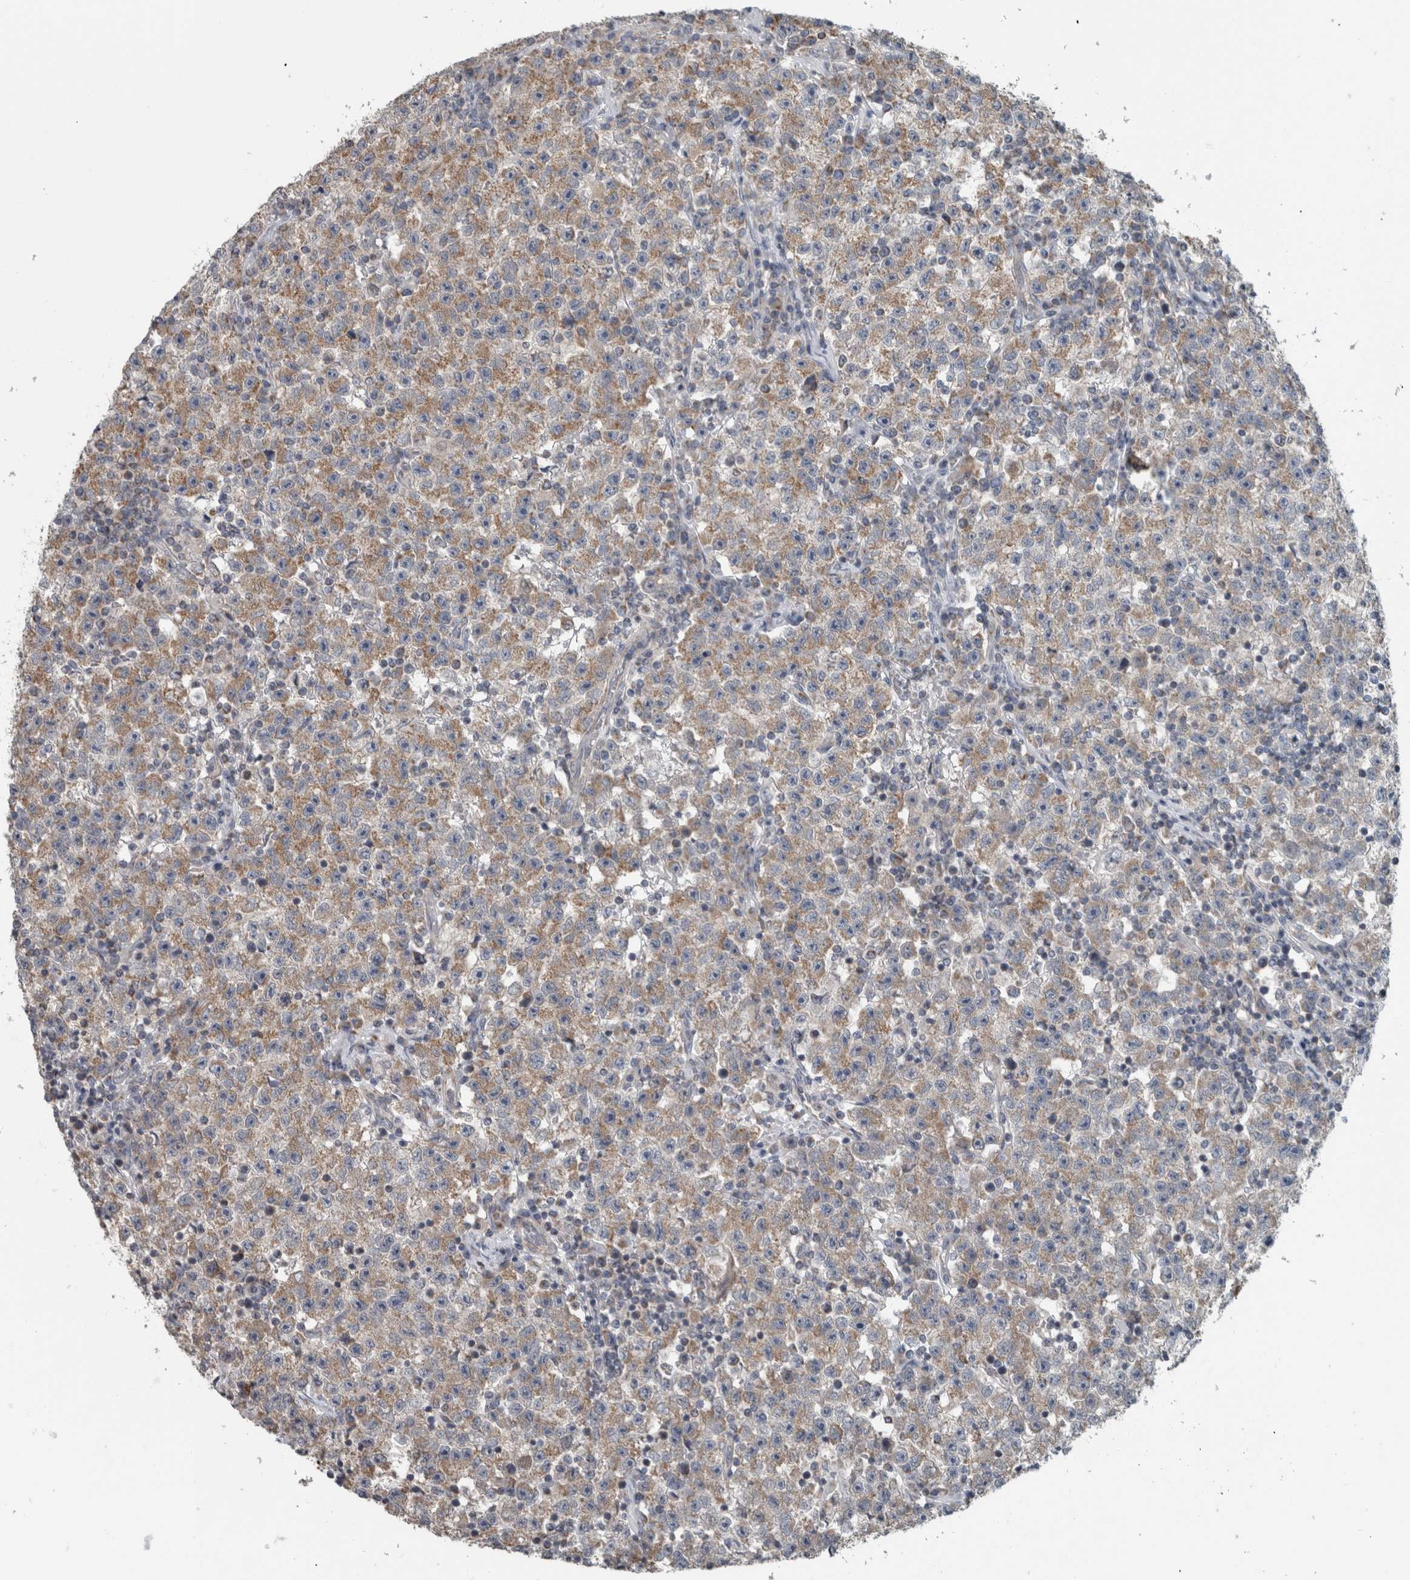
{"staining": {"intensity": "moderate", "quantity": ">75%", "location": "cytoplasmic/membranous"}, "tissue": "testis cancer", "cell_type": "Tumor cells", "image_type": "cancer", "snomed": [{"axis": "morphology", "description": "Seminoma, NOS"}, {"axis": "topography", "description": "Testis"}], "caption": "A photomicrograph showing moderate cytoplasmic/membranous expression in approximately >75% of tumor cells in testis cancer (seminoma), as visualized by brown immunohistochemical staining.", "gene": "ARMC1", "patient": {"sex": "male", "age": 22}}